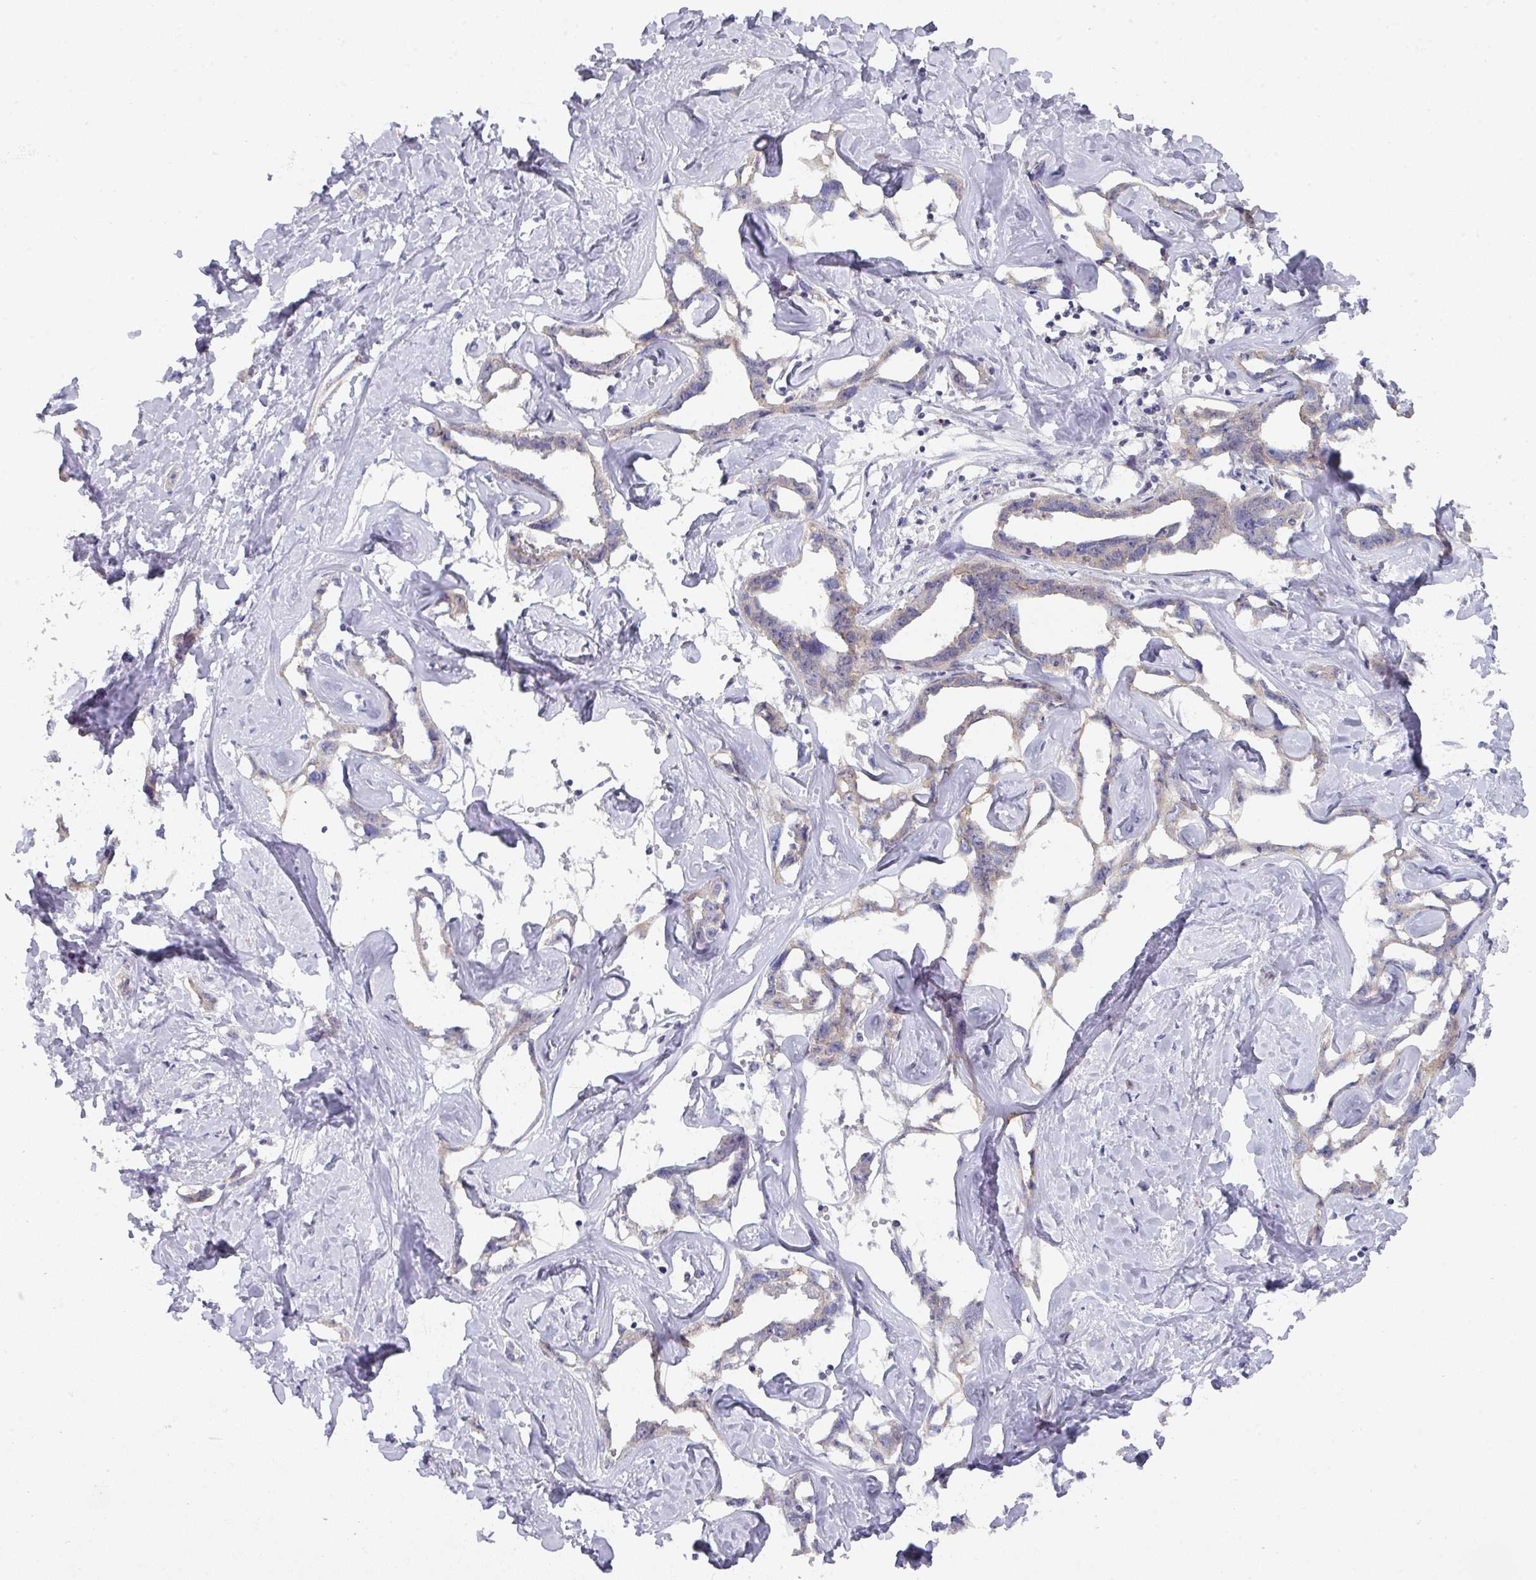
{"staining": {"intensity": "weak", "quantity": "<25%", "location": "cytoplasmic/membranous"}, "tissue": "liver cancer", "cell_type": "Tumor cells", "image_type": "cancer", "snomed": [{"axis": "morphology", "description": "Cholangiocarcinoma"}, {"axis": "topography", "description": "Liver"}], "caption": "Human cholangiocarcinoma (liver) stained for a protein using immunohistochemistry (IHC) displays no expression in tumor cells.", "gene": "DCAF12L2", "patient": {"sex": "male", "age": 59}}